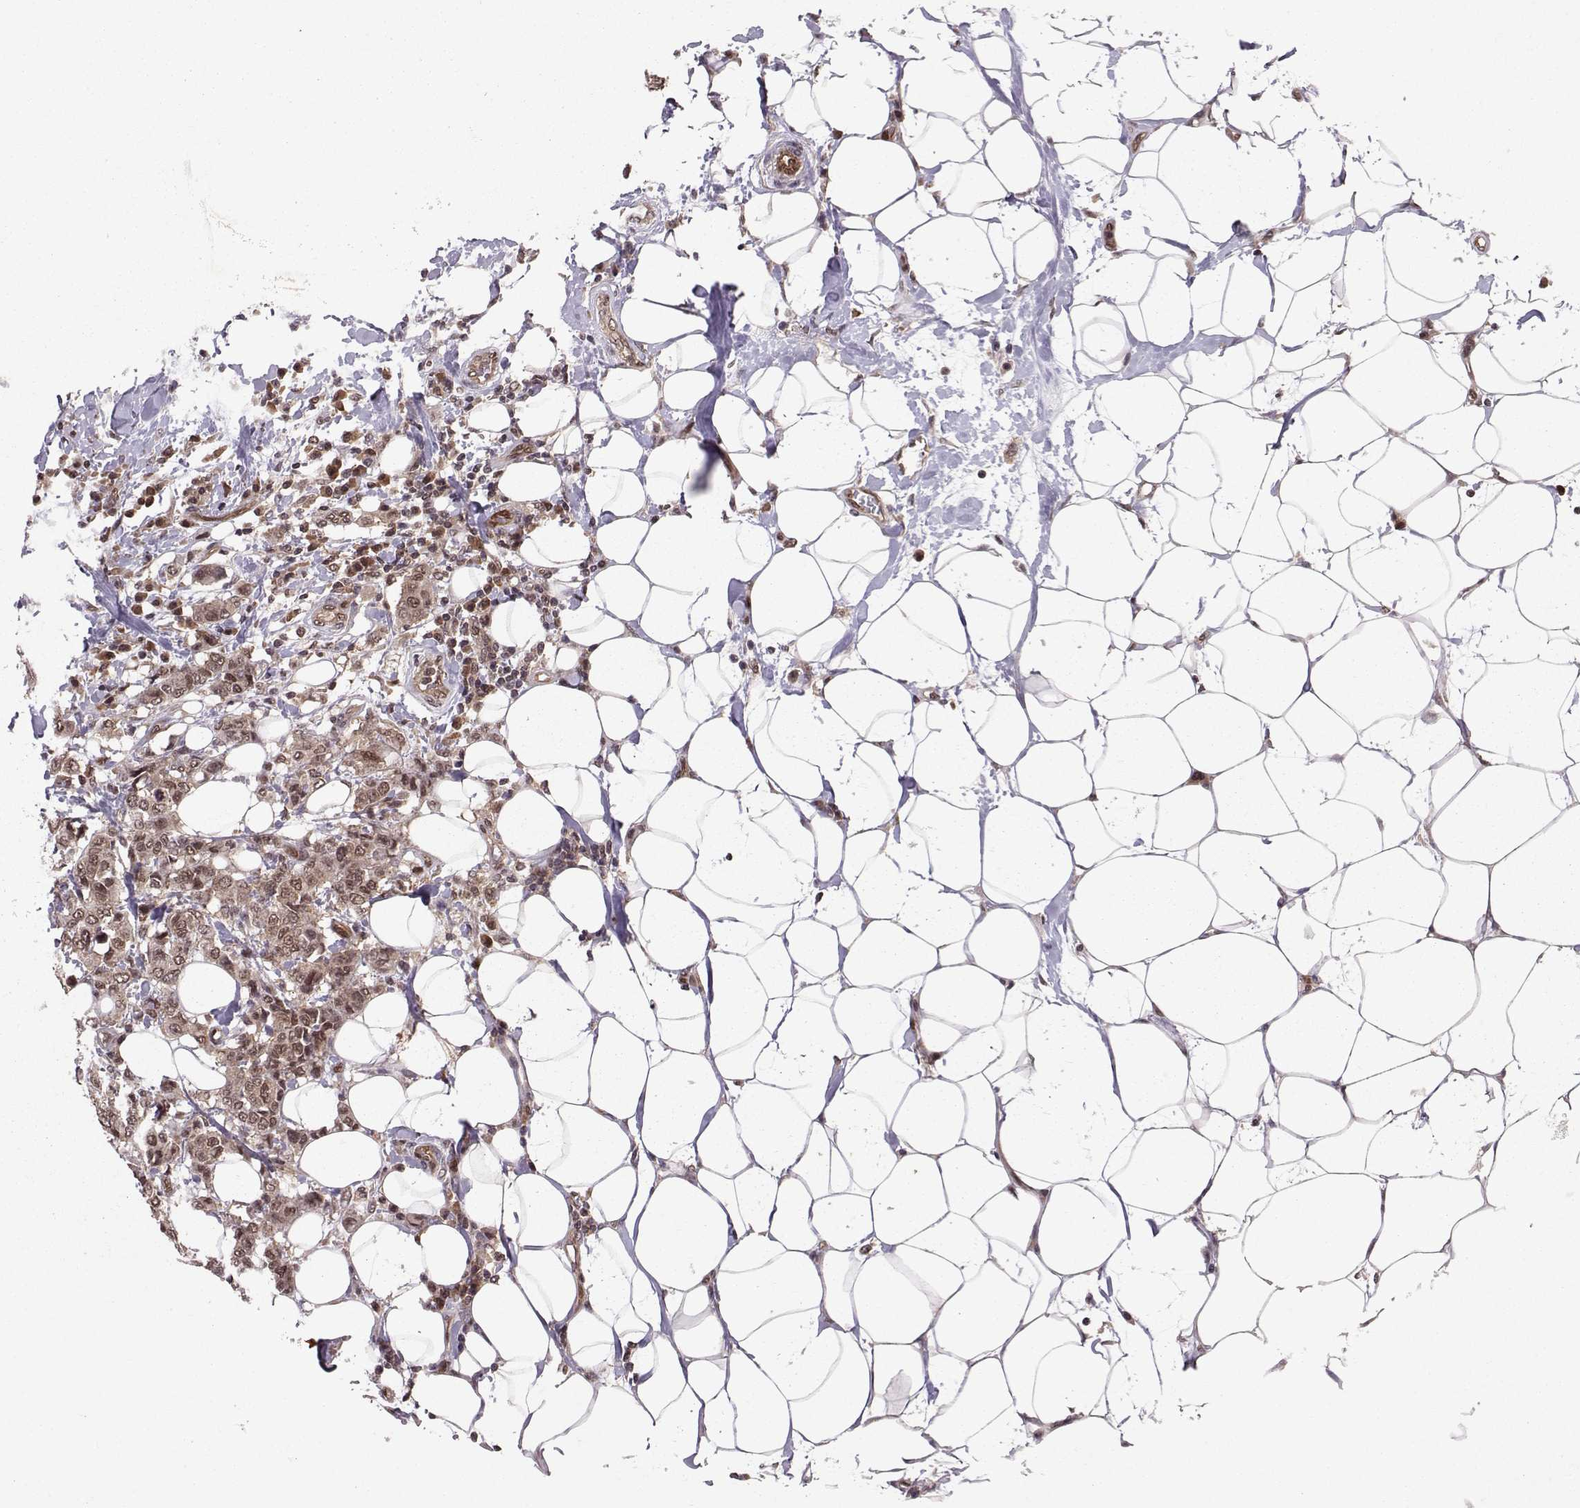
{"staining": {"intensity": "moderate", "quantity": "25%-75%", "location": "cytoplasmic/membranous"}, "tissue": "breast cancer", "cell_type": "Tumor cells", "image_type": "cancer", "snomed": [{"axis": "morphology", "description": "Duct carcinoma"}, {"axis": "topography", "description": "Breast"}], "caption": "The photomicrograph shows a brown stain indicating the presence of a protein in the cytoplasmic/membranous of tumor cells in breast cancer. Using DAB (3,3'-diaminobenzidine) (brown) and hematoxylin (blue) stains, captured at high magnification using brightfield microscopy.", "gene": "PPP2R2A", "patient": {"sex": "female", "age": 27}}